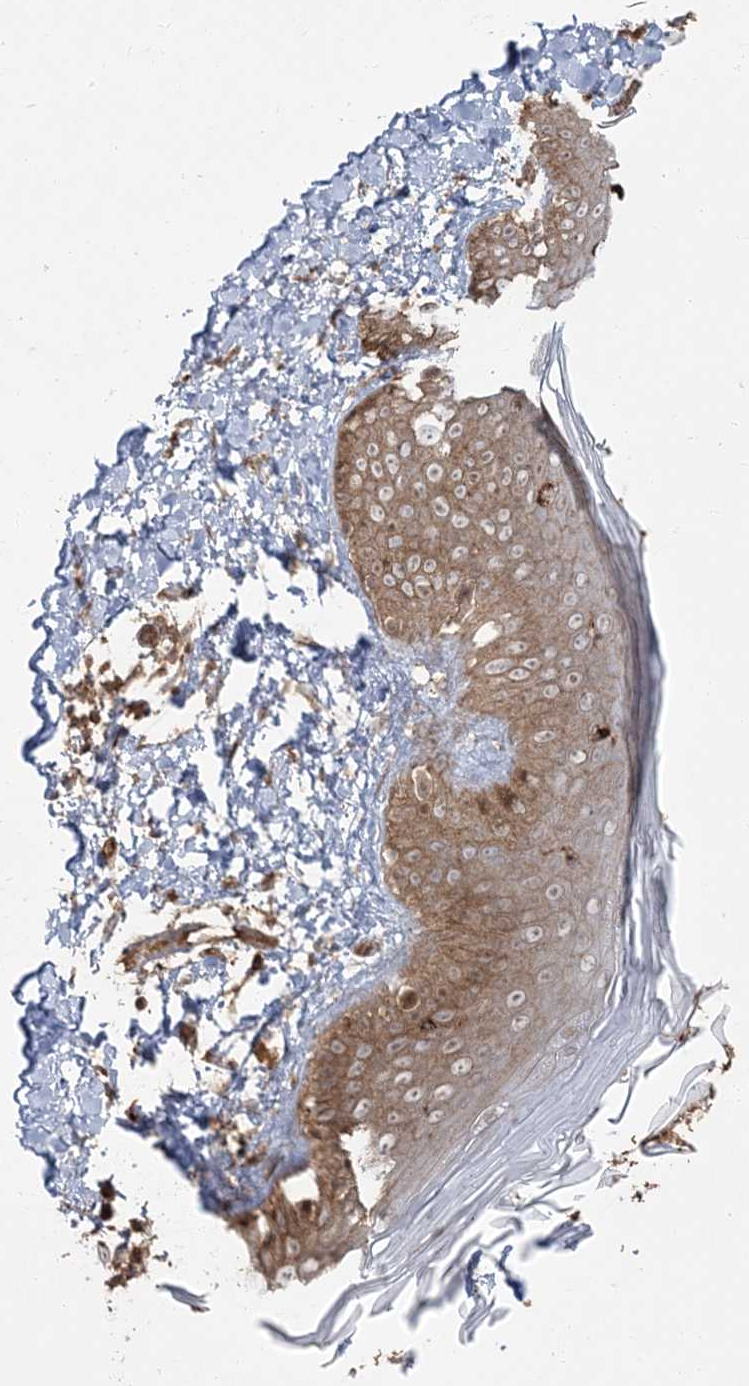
{"staining": {"intensity": "moderate", "quantity": ">75%", "location": "cytoplasmic/membranous"}, "tissue": "skin", "cell_type": "Fibroblasts", "image_type": "normal", "snomed": [{"axis": "morphology", "description": "Normal tissue, NOS"}, {"axis": "topography", "description": "Skin"}], "caption": "High-power microscopy captured an immunohistochemistry photomicrograph of normal skin, revealing moderate cytoplasmic/membranous expression in about >75% of fibroblasts. (IHC, brightfield microscopy, high magnification).", "gene": "RGCC", "patient": {"sex": "male", "age": 52}}